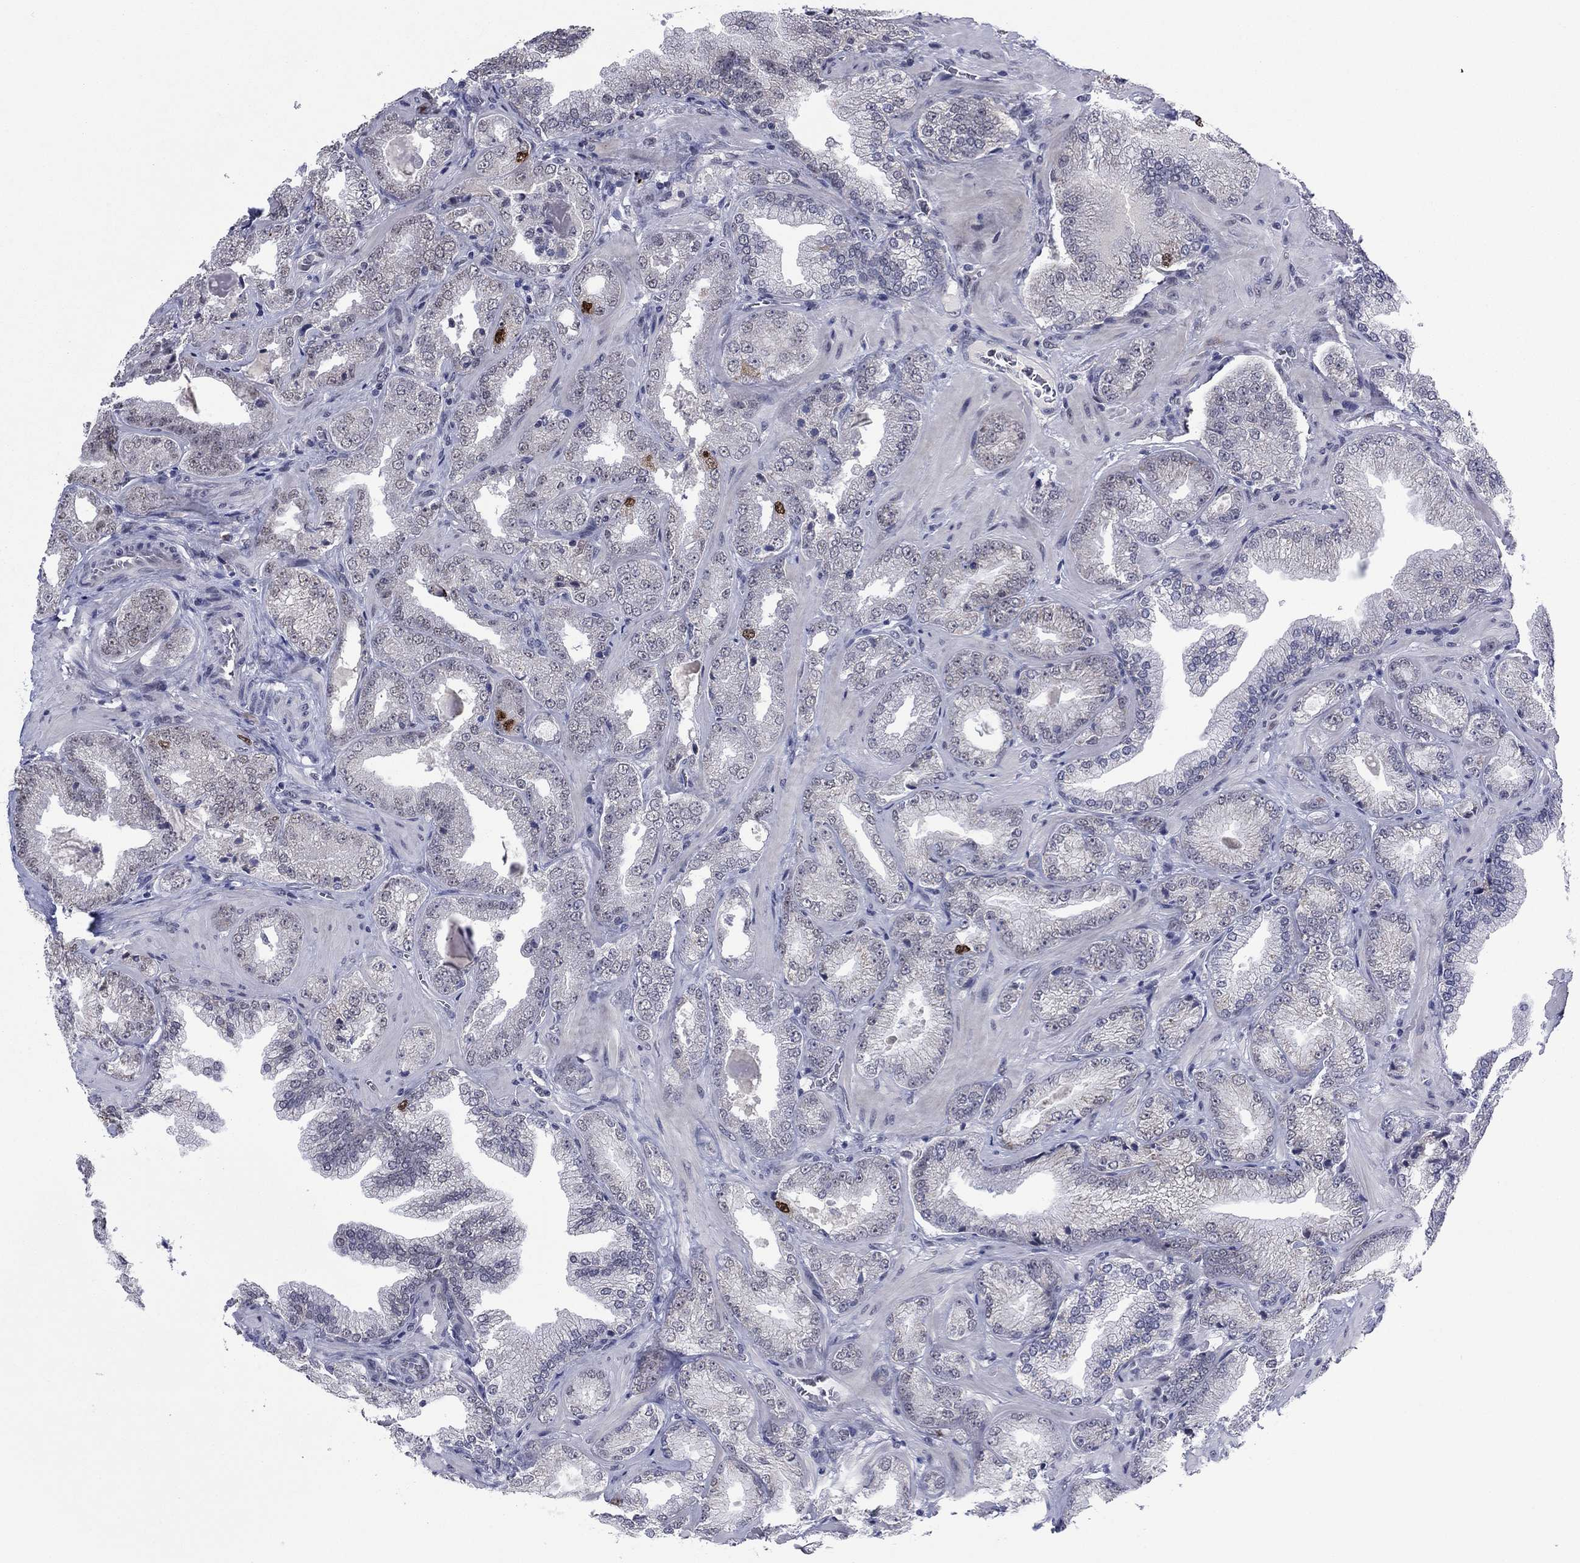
{"staining": {"intensity": "strong", "quantity": "<25%", "location": "nuclear"}, "tissue": "prostate cancer", "cell_type": "Tumor cells", "image_type": "cancer", "snomed": [{"axis": "morphology", "description": "Adenocarcinoma, Low grade"}, {"axis": "topography", "description": "Prostate"}], "caption": "An immunohistochemistry image of tumor tissue is shown. Protein staining in brown highlights strong nuclear positivity in prostate cancer within tumor cells. (DAB = brown stain, brightfield microscopy at high magnification).", "gene": "CDCA5", "patient": {"sex": "male", "age": 72}}